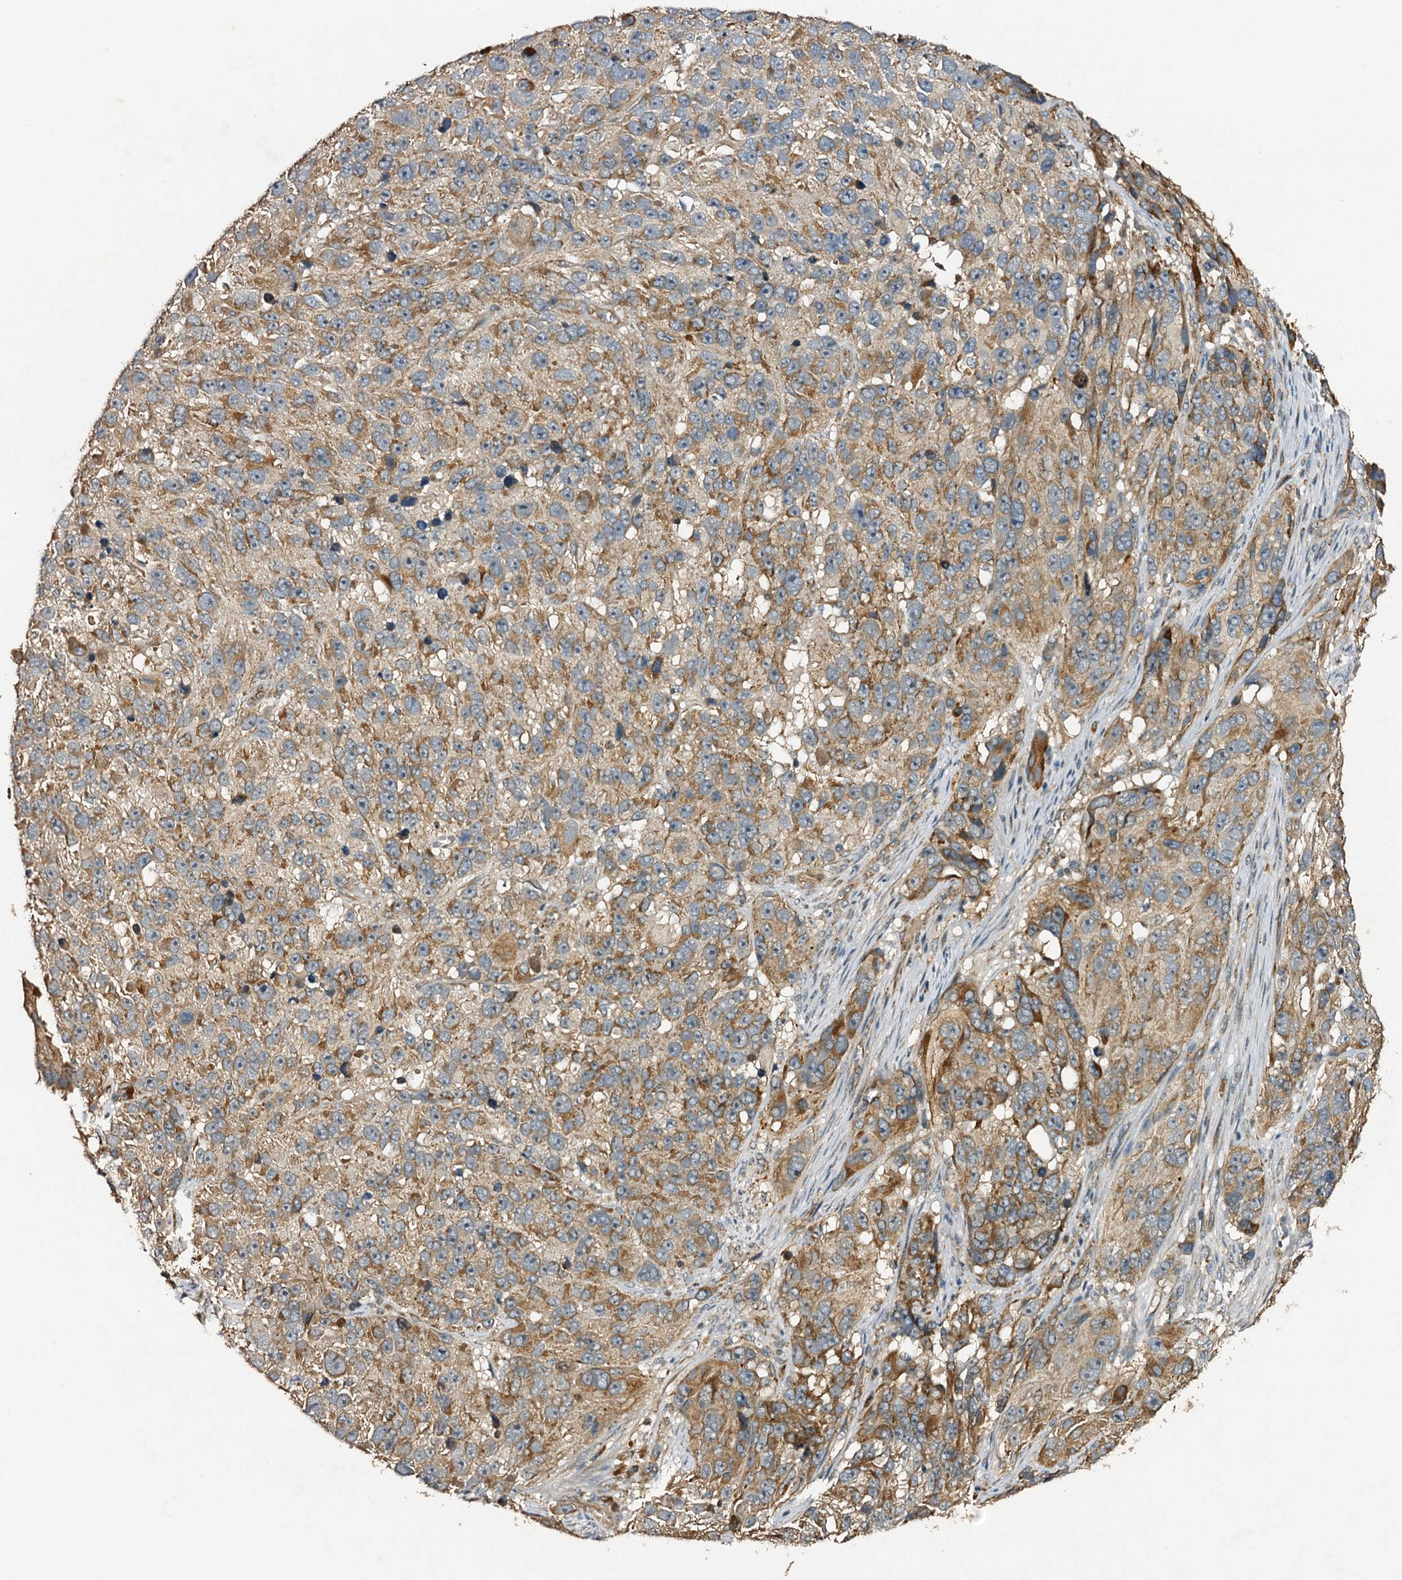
{"staining": {"intensity": "moderate", "quantity": ">75%", "location": "cytoplasmic/membranous"}, "tissue": "melanoma", "cell_type": "Tumor cells", "image_type": "cancer", "snomed": [{"axis": "morphology", "description": "Malignant melanoma, NOS"}, {"axis": "topography", "description": "Skin"}], "caption": "Melanoma stained for a protein demonstrates moderate cytoplasmic/membranous positivity in tumor cells.", "gene": "NDUFA13", "patient": {"sex": "male", "age": 84}}